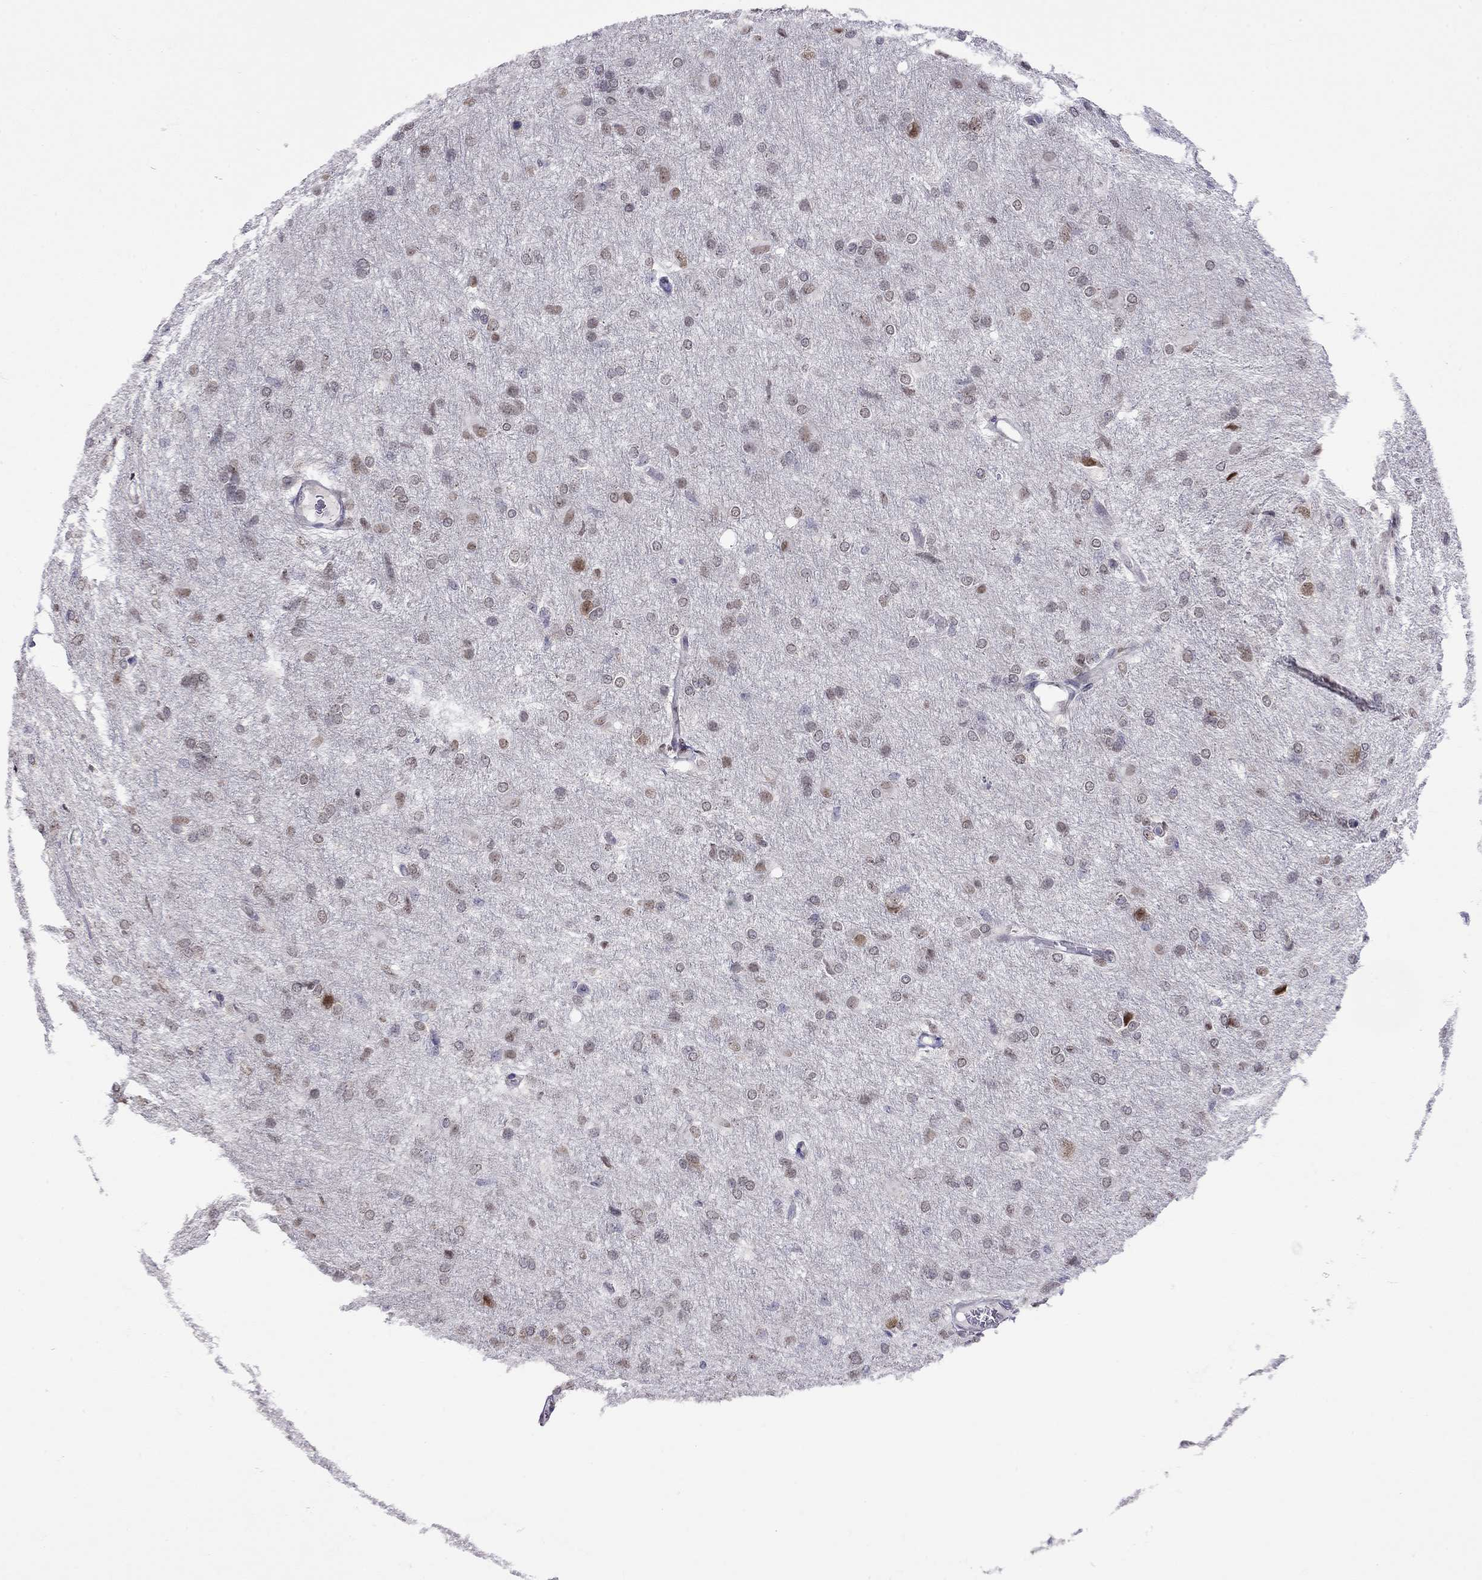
{"staining": {"intensity": "negative", "quantity": "none", "location": "none"}, "tissue": "glioma", "cell_type": "Tumor cells", "image_type": "cancer", "snomed": [{"axis": "morphology", "description": "Glioma, malignant, High grade"}, {"axis": "topography", "description": "Brain"}], "caption": "DAB immunohistochemical staining of human glioma displays no significant expression in tumor cells.", "gene": "HES5", "patient": {"sex": "male", "age": 68}}